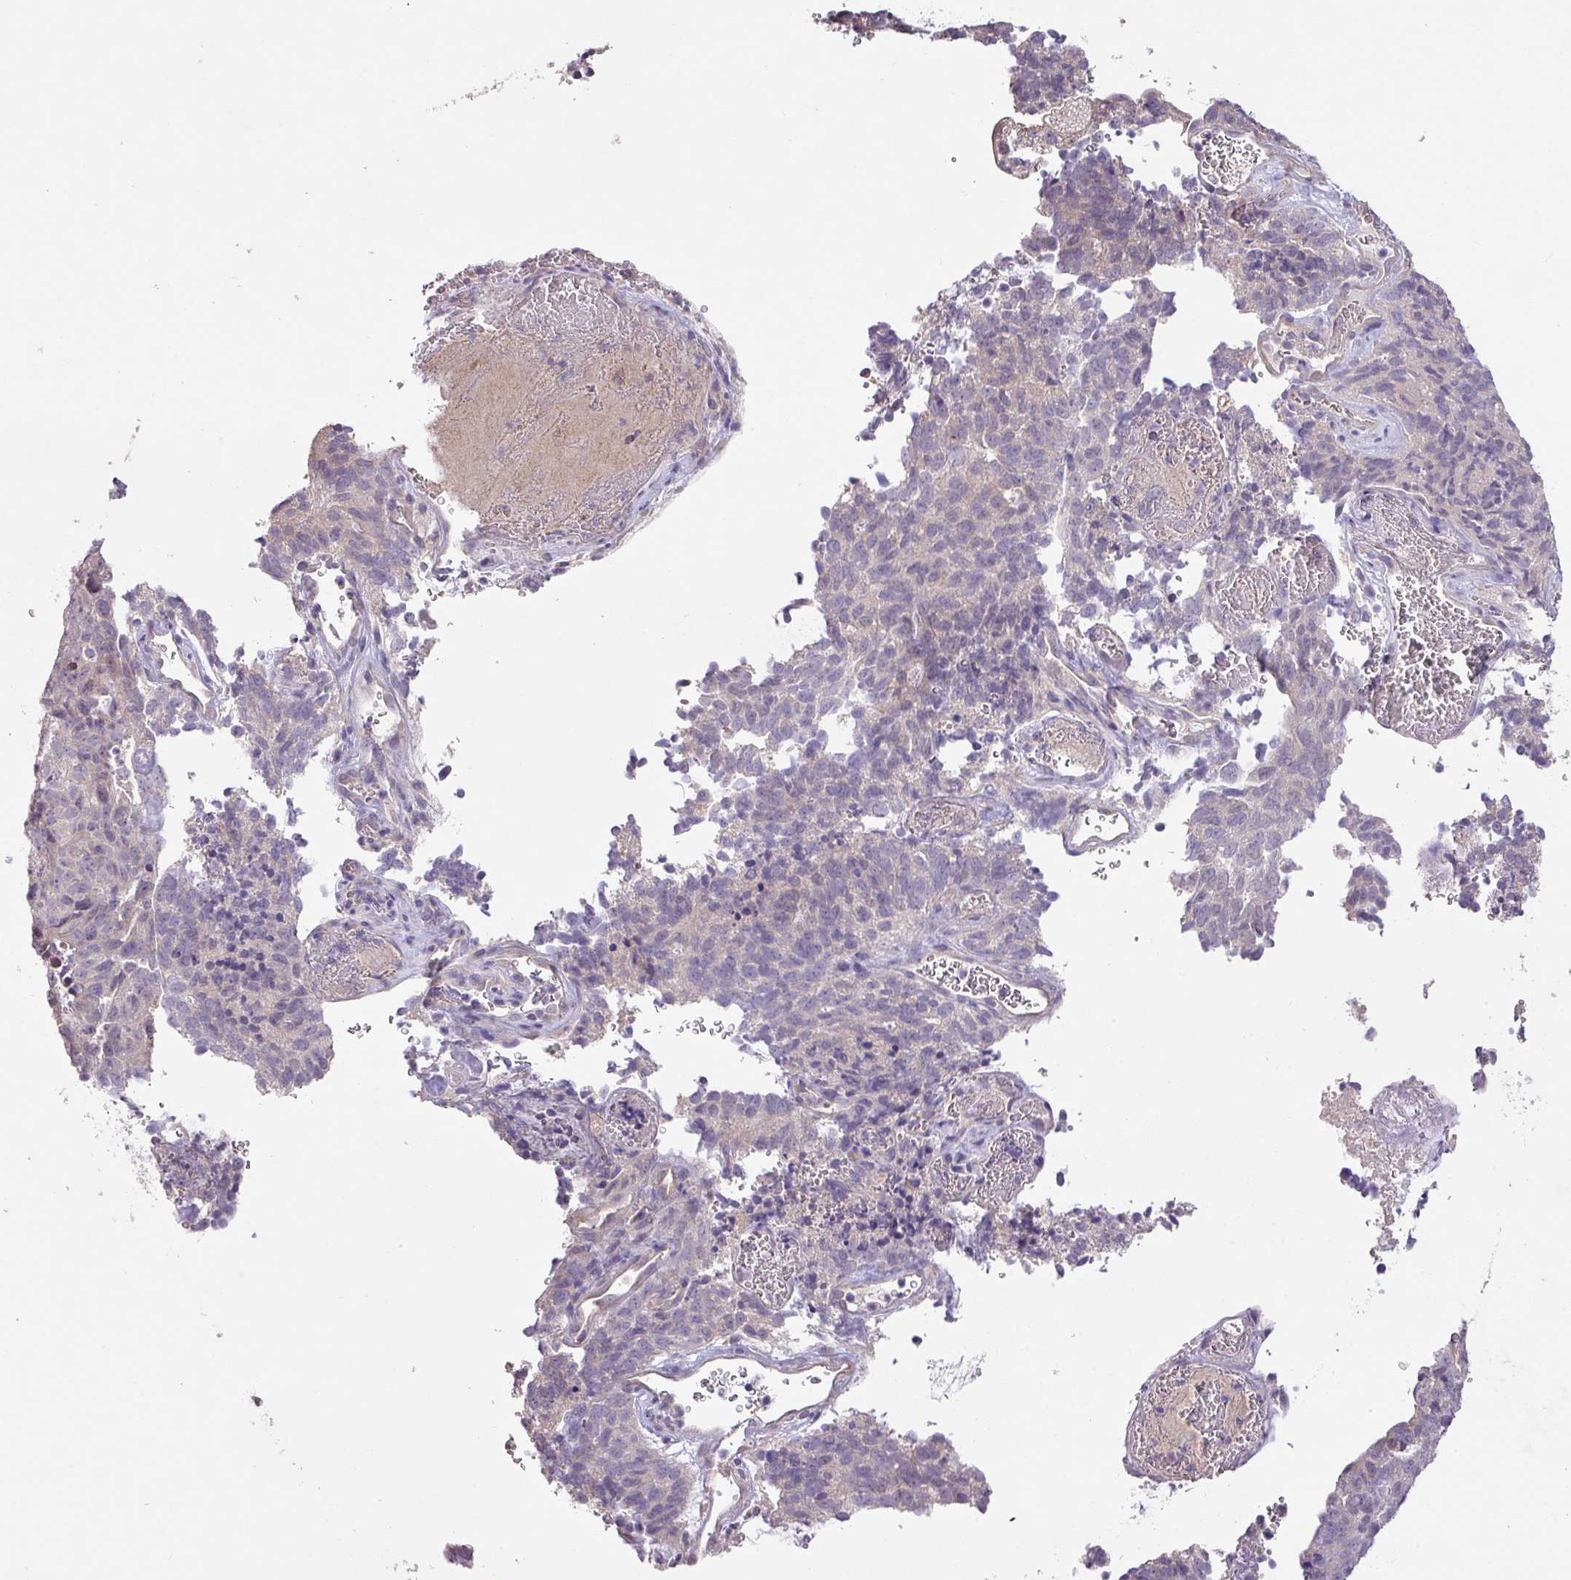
{"staining": {"intensity": "negative", "quantity": "none", "location": "none"}, "tissue": "cervical cancer", "cell_type": "Tumor cells", "image_type": "cancer", "snomed": [{"axis": "morphology", "description": "Adenocarcinoma, NOS"}, {"axis": "topography", "description": "Cervix"}], "caption": "This is an immunohistochemistry (IHC) micrograph of human cervical adenocarcinoma. There is no positivity in tumor cells.", "gene": "PRADC1", "patient": {"sex": "female", "age": 38}}